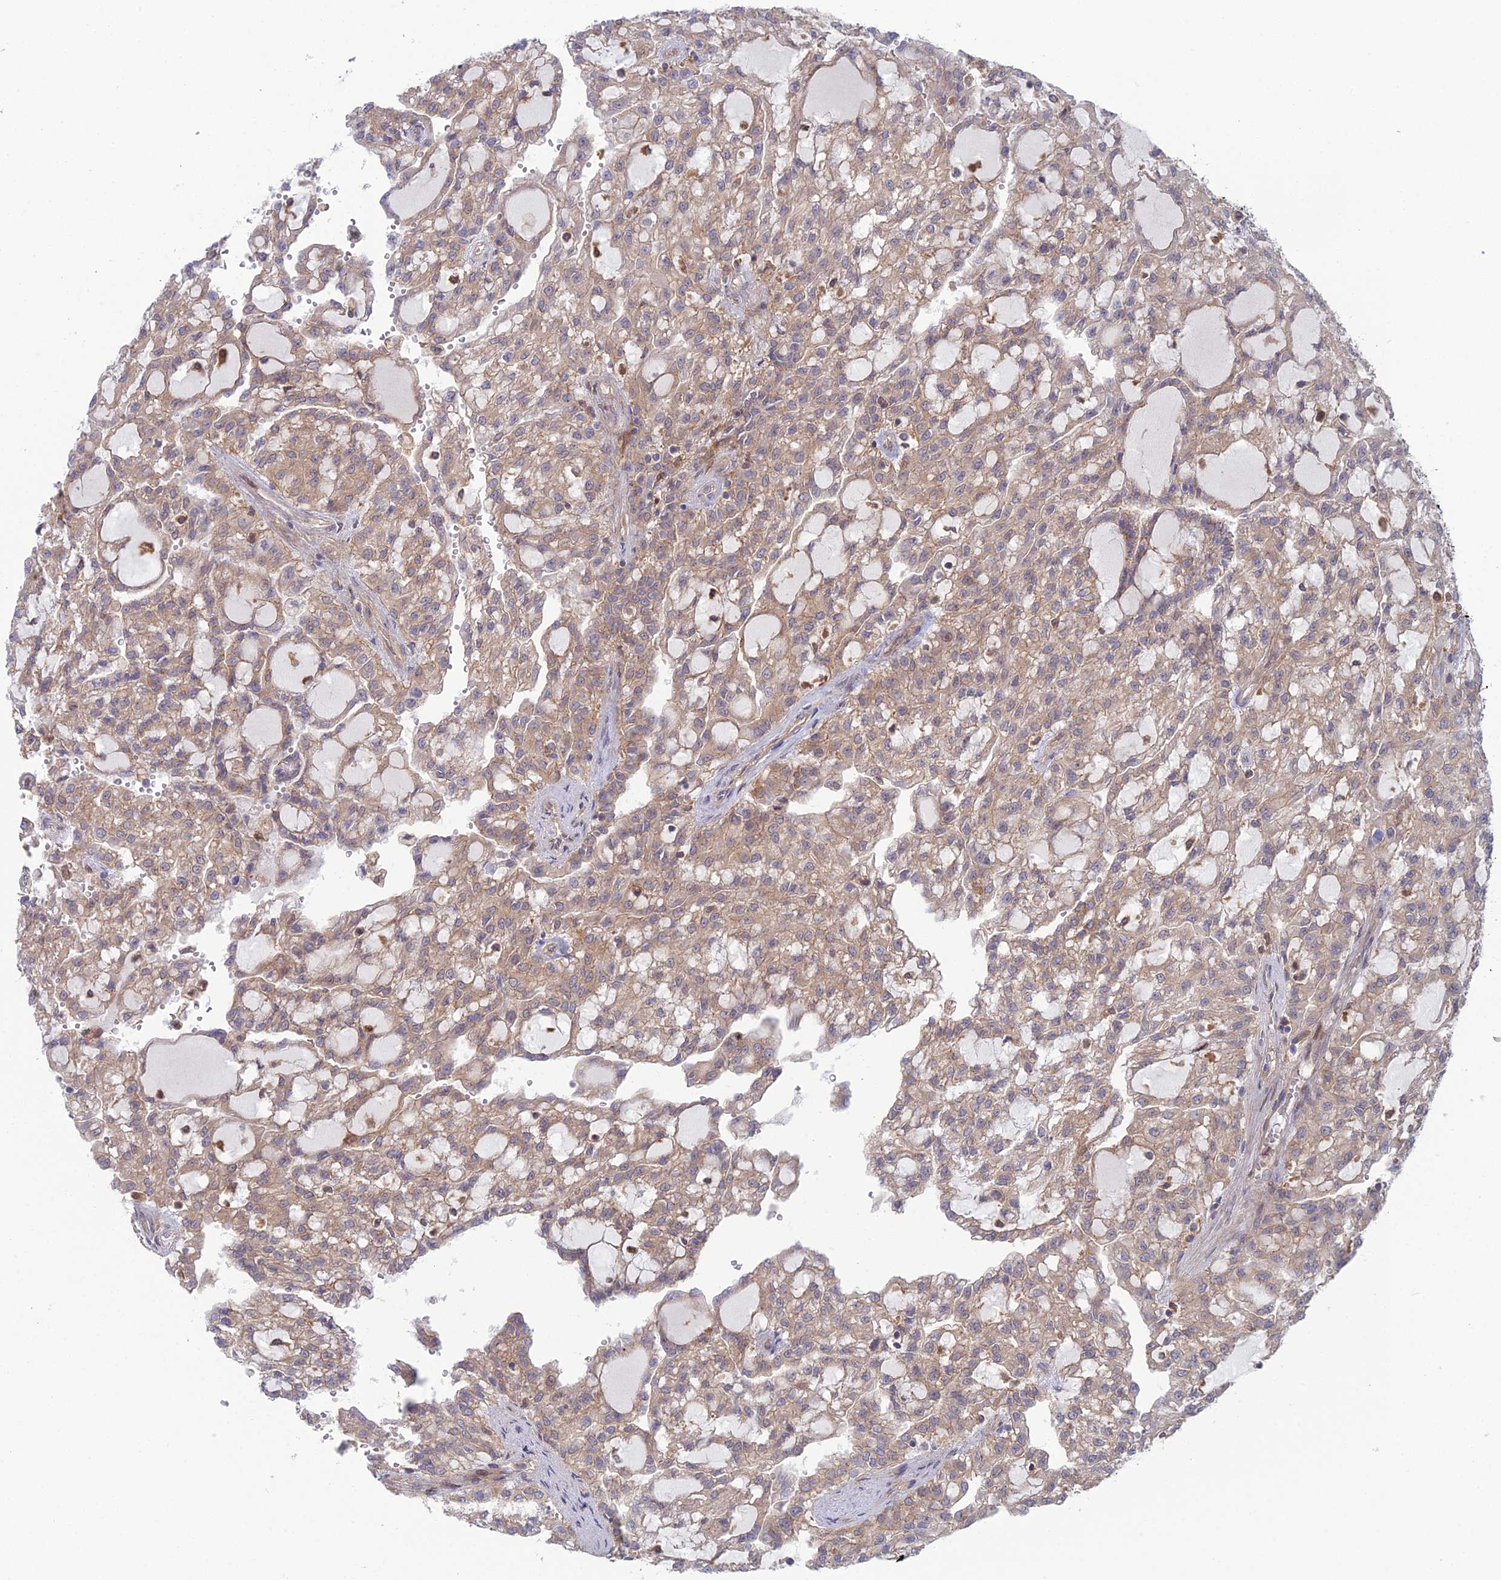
{"staining": {"intensity": "weak", "quantity": ">75%", "location": "cytoplasmic/membranous"}, "tissue": "renal cancer", "cell_type": "Tumor cells", "image_type": "cancer", "snomed": [{"axis": "morphology", "description": "Adenocarcinoma, NOS"}, {"axis": "topography", "description": "Kidney"}], "caption": "The histopathology image demonstrates staining of renal cancer, revealing weak cytoplasmic/membranous protein staining (brown color) within tumor cells. The staining was performed using DAB, with brown indicating positive protein expression. Nuclei are stained blue with hematoxylin.", "gene": "ABHD1", "patient": {"sex": "male", "age": 63}}